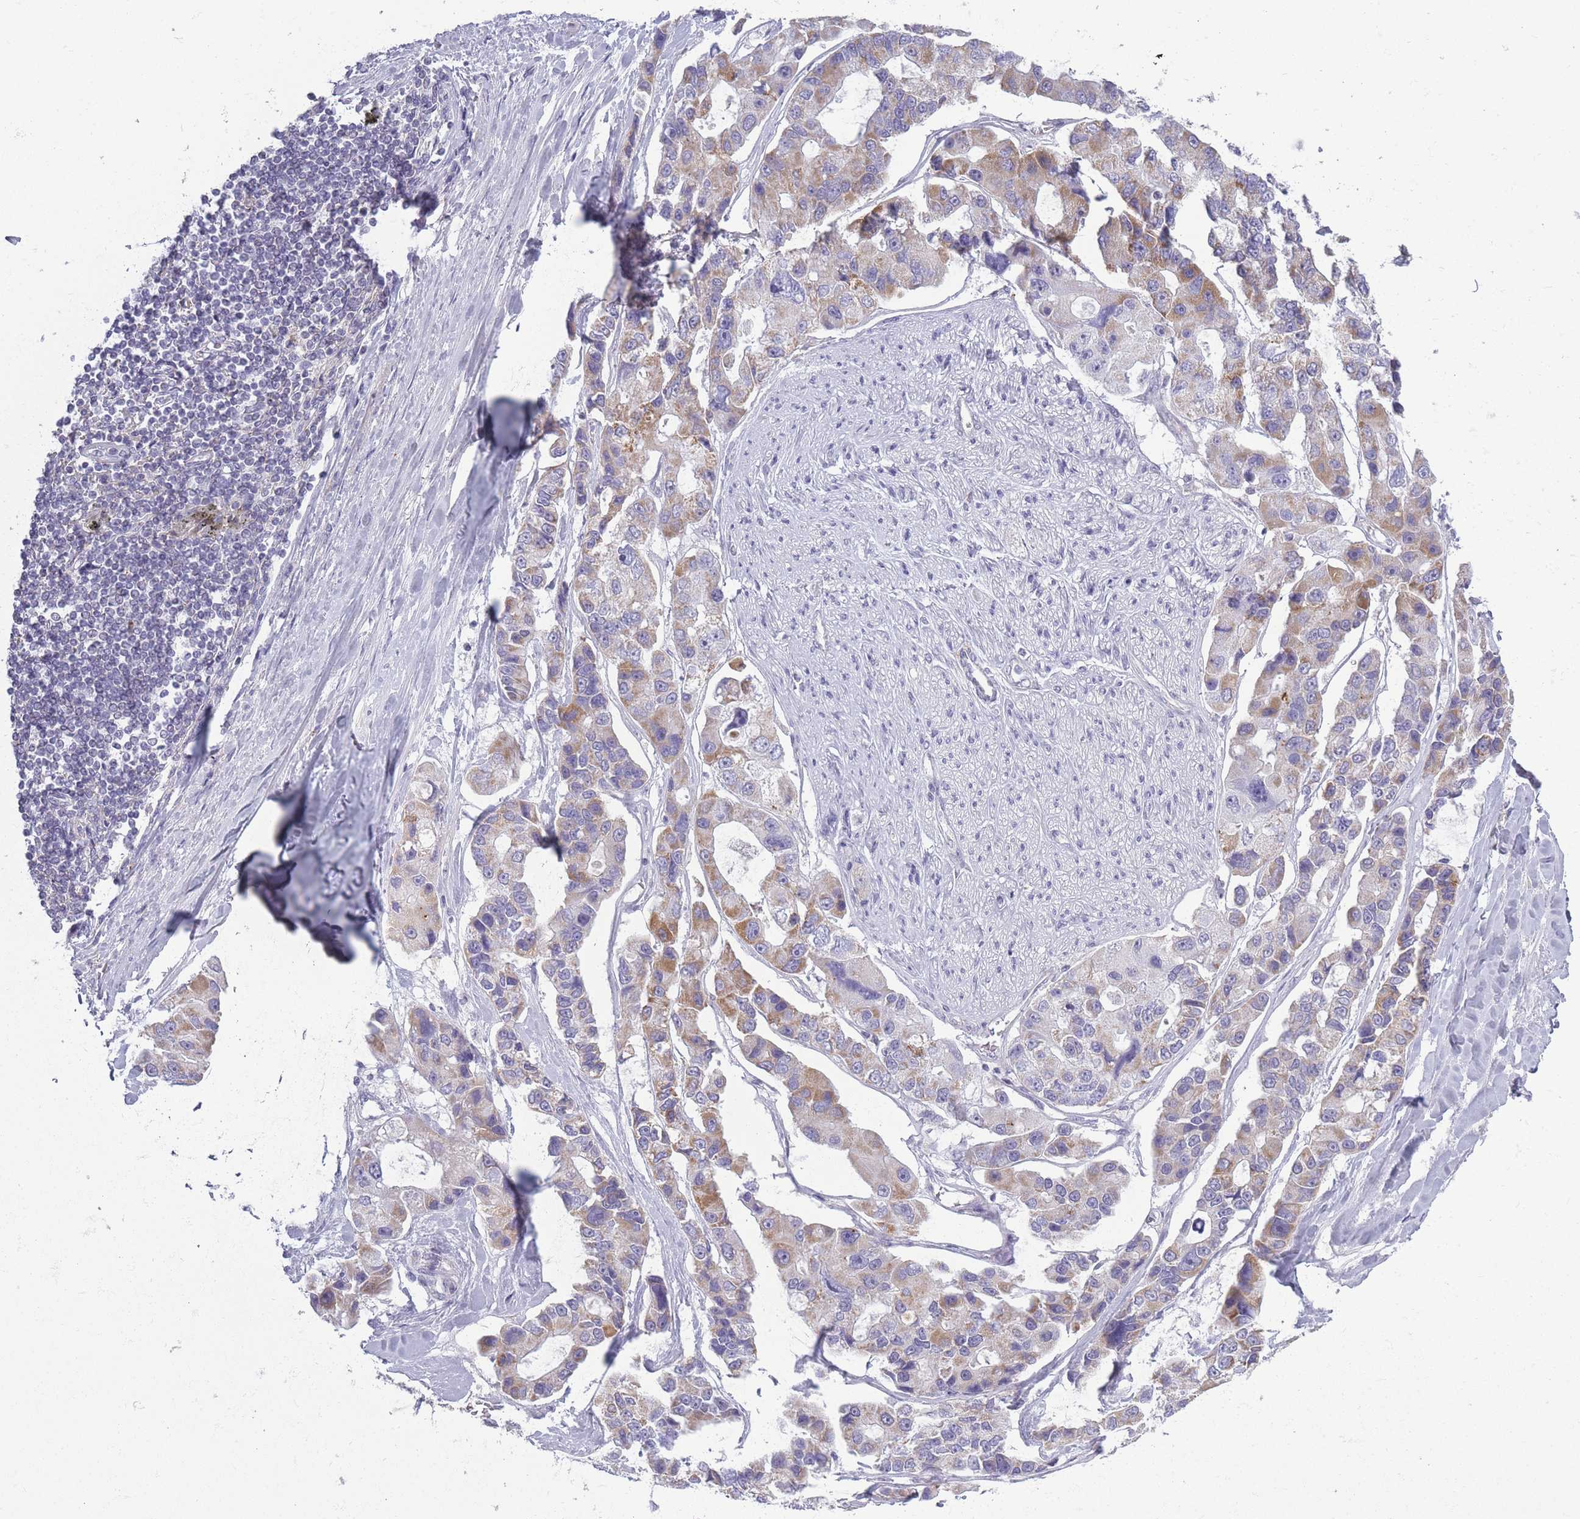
{"staining": {"intensity": "moderate", "quantity": "25%-75%", "location": "cytoplasmic/membranous"}, "tissue": "lung cancer", "cell_type": "Tumor cells", "image_type": "cancer", "snomed": [{"axis": "morphology", "description": "Adenocarcinoma, NOS"}, {"axis": "topography", "description": "Lung"}], "caption": "Immunohistochemical staining of lung adenocarcinoma shows medium levels of moderate cytoplasmic/membranous protein positivity in approximately 25%-75% of tumor cells.", "gene": "ZBTB24", "patient": {"sex": "female", "age": 54}}